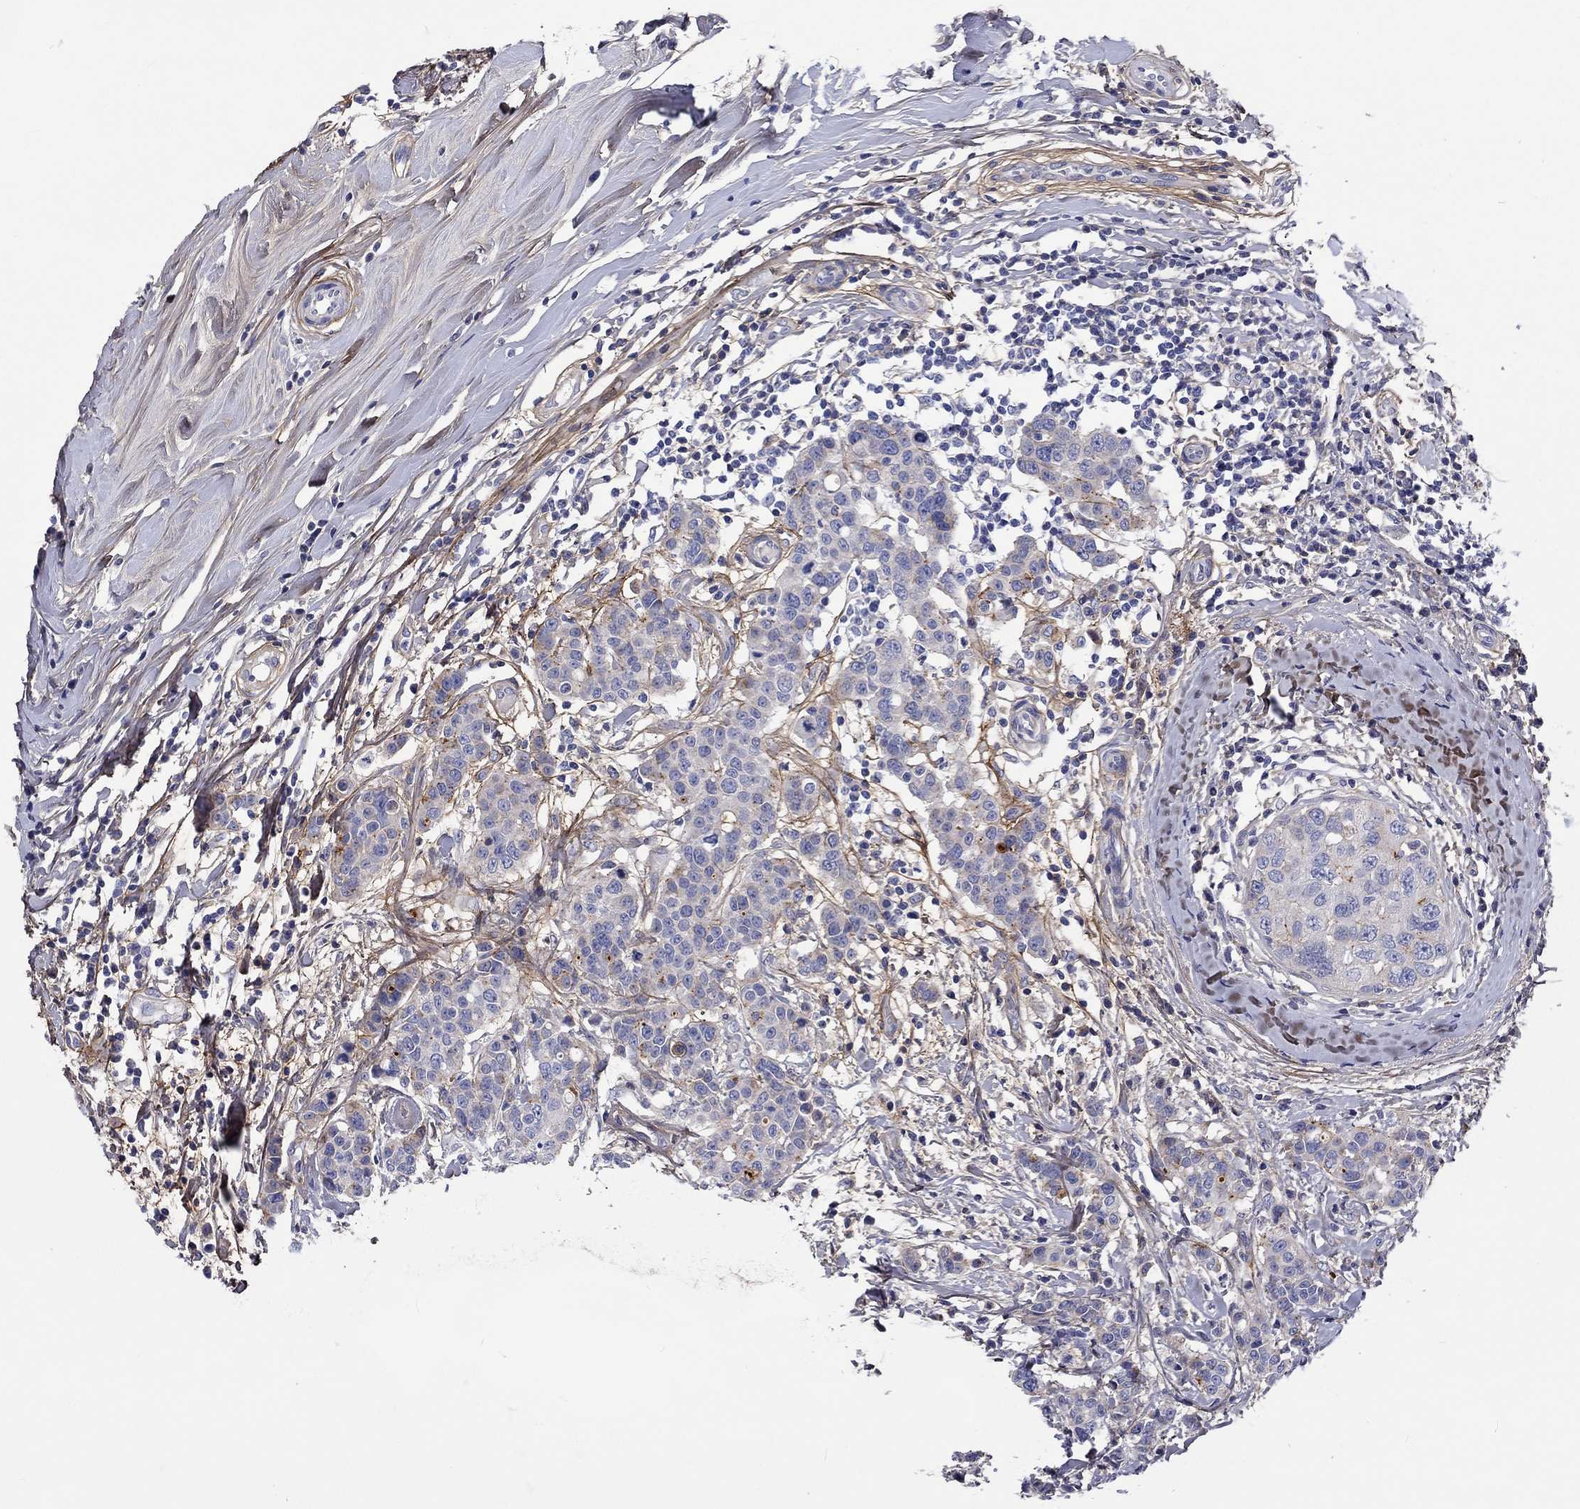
{"staining": {"intensity": "negative", "quantity": "none", "location": "none"}, "tissue": "breast cancer", "cell_type": "Tumor cells", "image_type": "cancer", "snomed": [{"axis": "morphology", "description": "Duct carcinoma"}, {"axis": "topography", "description": "Breast"}], "caption": "Protein analysis of breast cancer displays no significant staining in tumor cells. The staining was performed using DAB (3,3'-diaminobenzidine) to visualize the protein expression in brown, while the nuclei were stained in blue with hematoxylin (Magnification: 20x).", "gene": "TGFBI", "patient": {"sex": "female", "age": 27}}